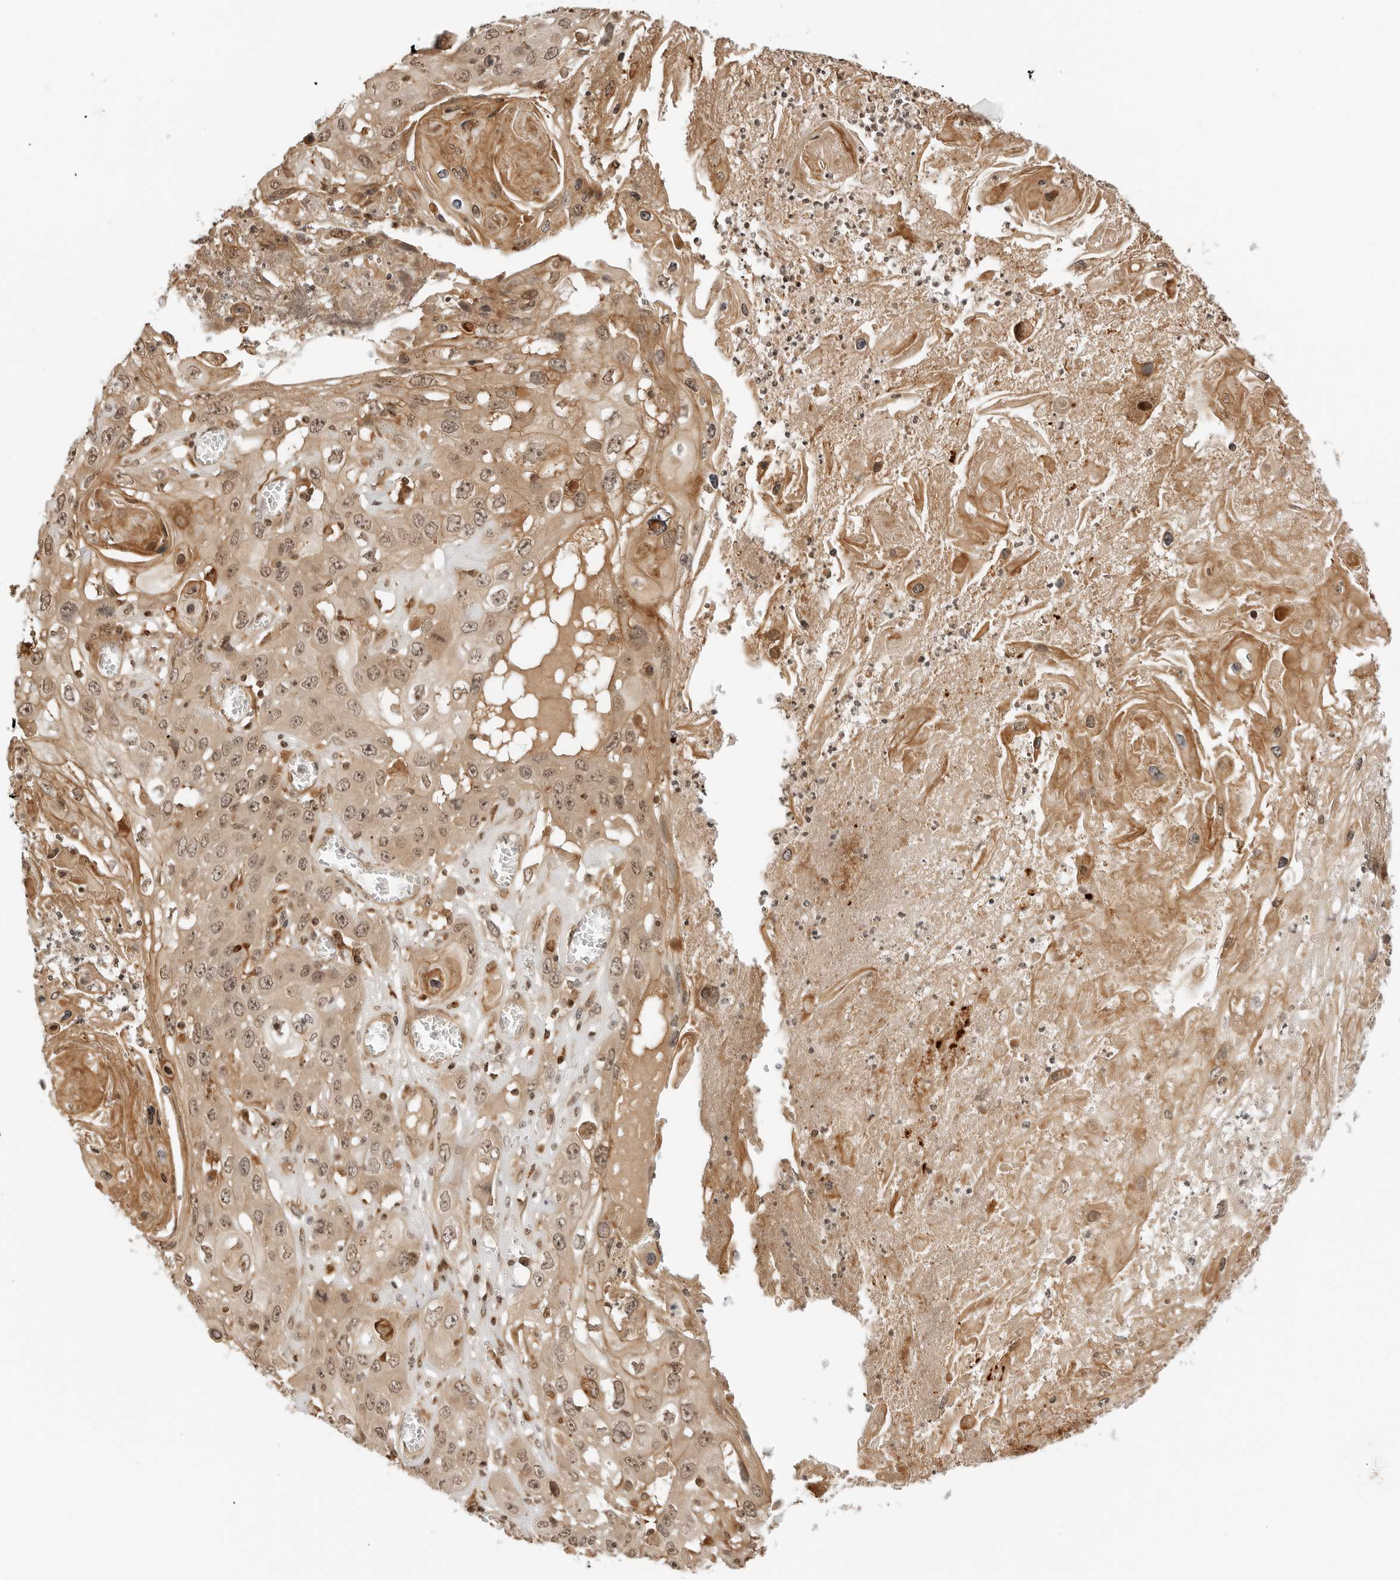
{"staining": {"intensity": "moderate", "quantity": ">75%", "location": "cytoplasmic/membranous,nuclear"}, "tissue": "skin cancer", "cell_type": "Tumor cells", "image_type": "cancer", "snomed": [{"axis": "morphology", "description": "Squamous cell carcinoma, NOS"}, {"axis": "topography", "description": "Skin"}], "caption": "This is an image of immunohistochemistry (IHC) staining of skin cancer (squamous cell carcinoma), which shows moderate expression in the cytoplasmic/membranous and nuclear of tumor cells.", "gene": "GEM", "patient": {"sex": "male", "age": 55}}